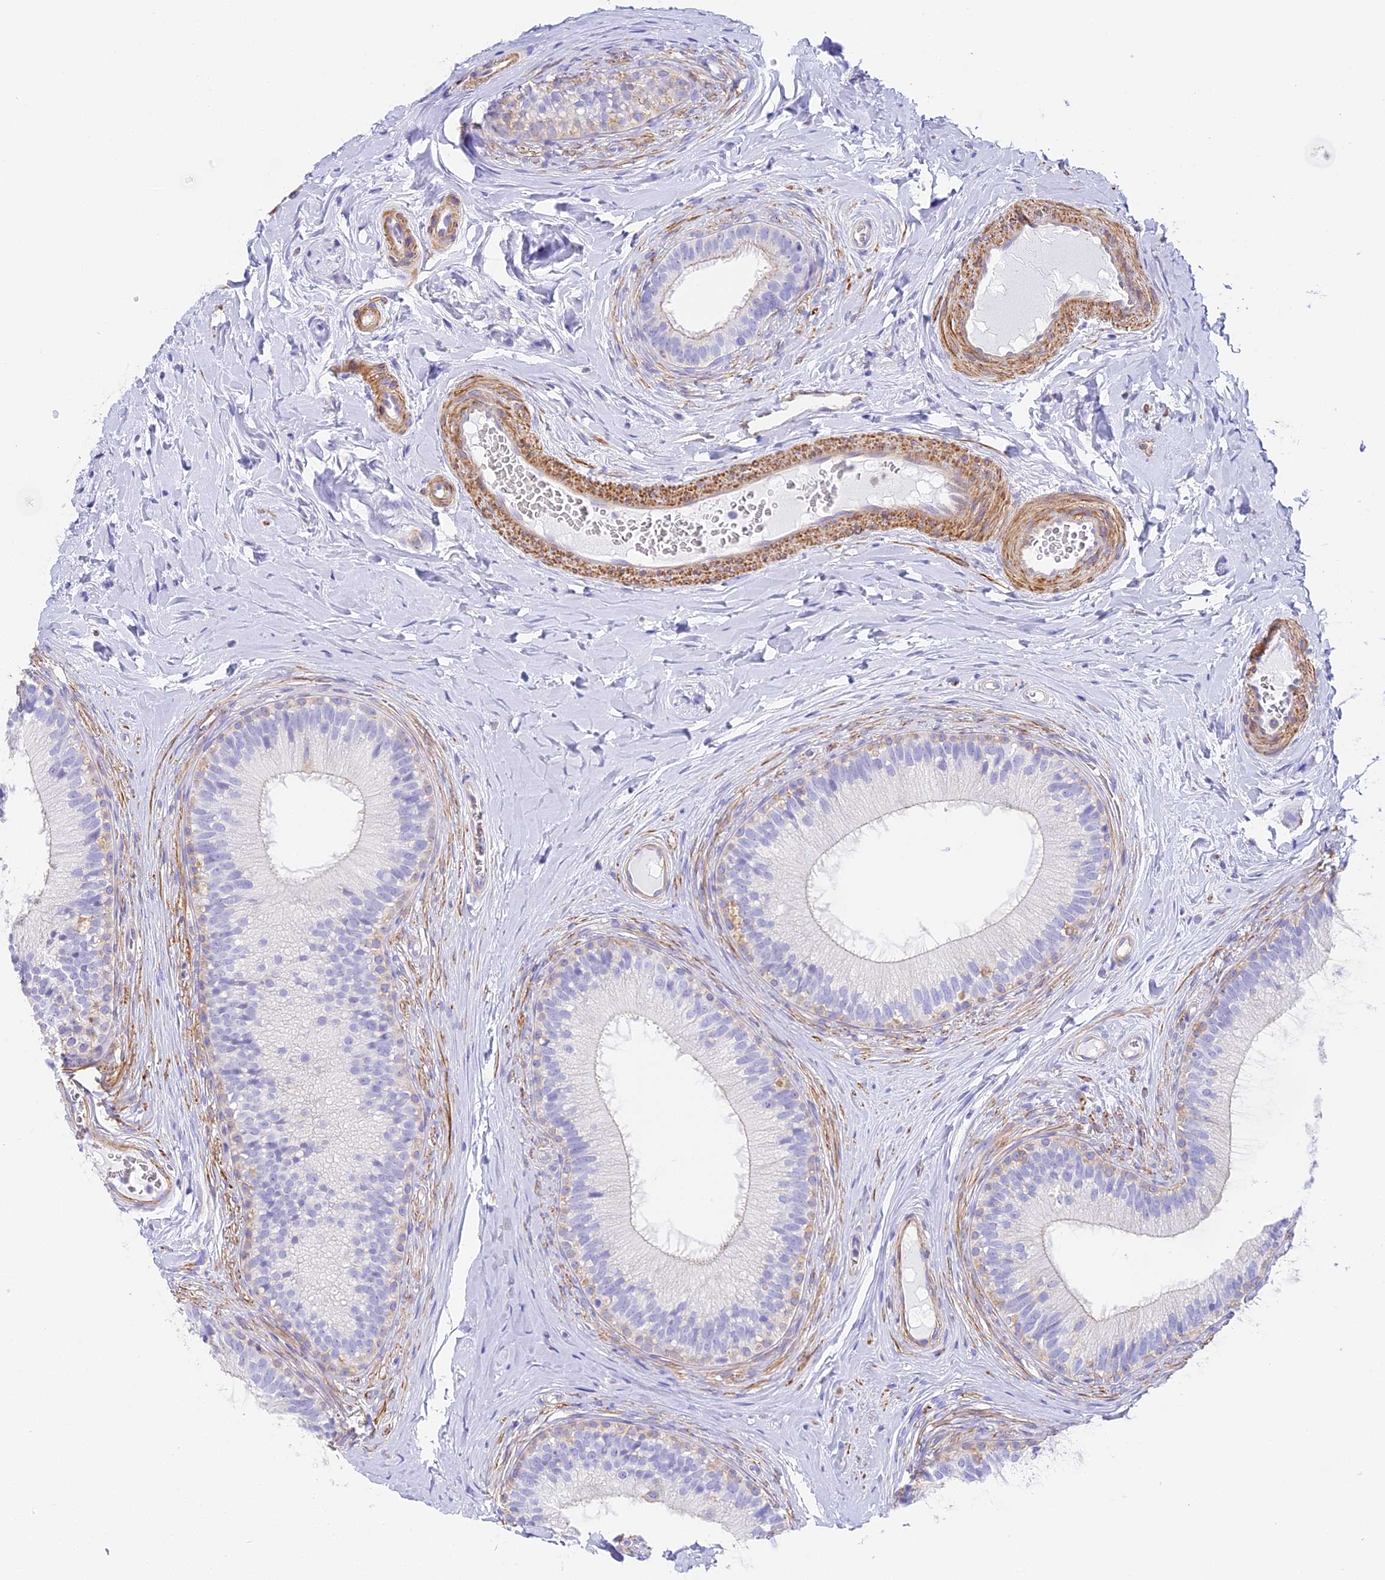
{"staining": {"intensity": "negative", "quantity": "none", "location": "none"}, "tissue": "epididymis", "cell_type": "Glandular cells", "image_type": "normal", "snomed": [{"axis": "morphology", "description": "Normal tissue, NOS"}, {"axis": "topography", "description": "Epididymis"}], "caption": "Epididymis was stained to show a protein in brown. There is no significant expression in glandular cells.", "gene": "HOMER3", "patient": {"sex": "male", "age": 33}}